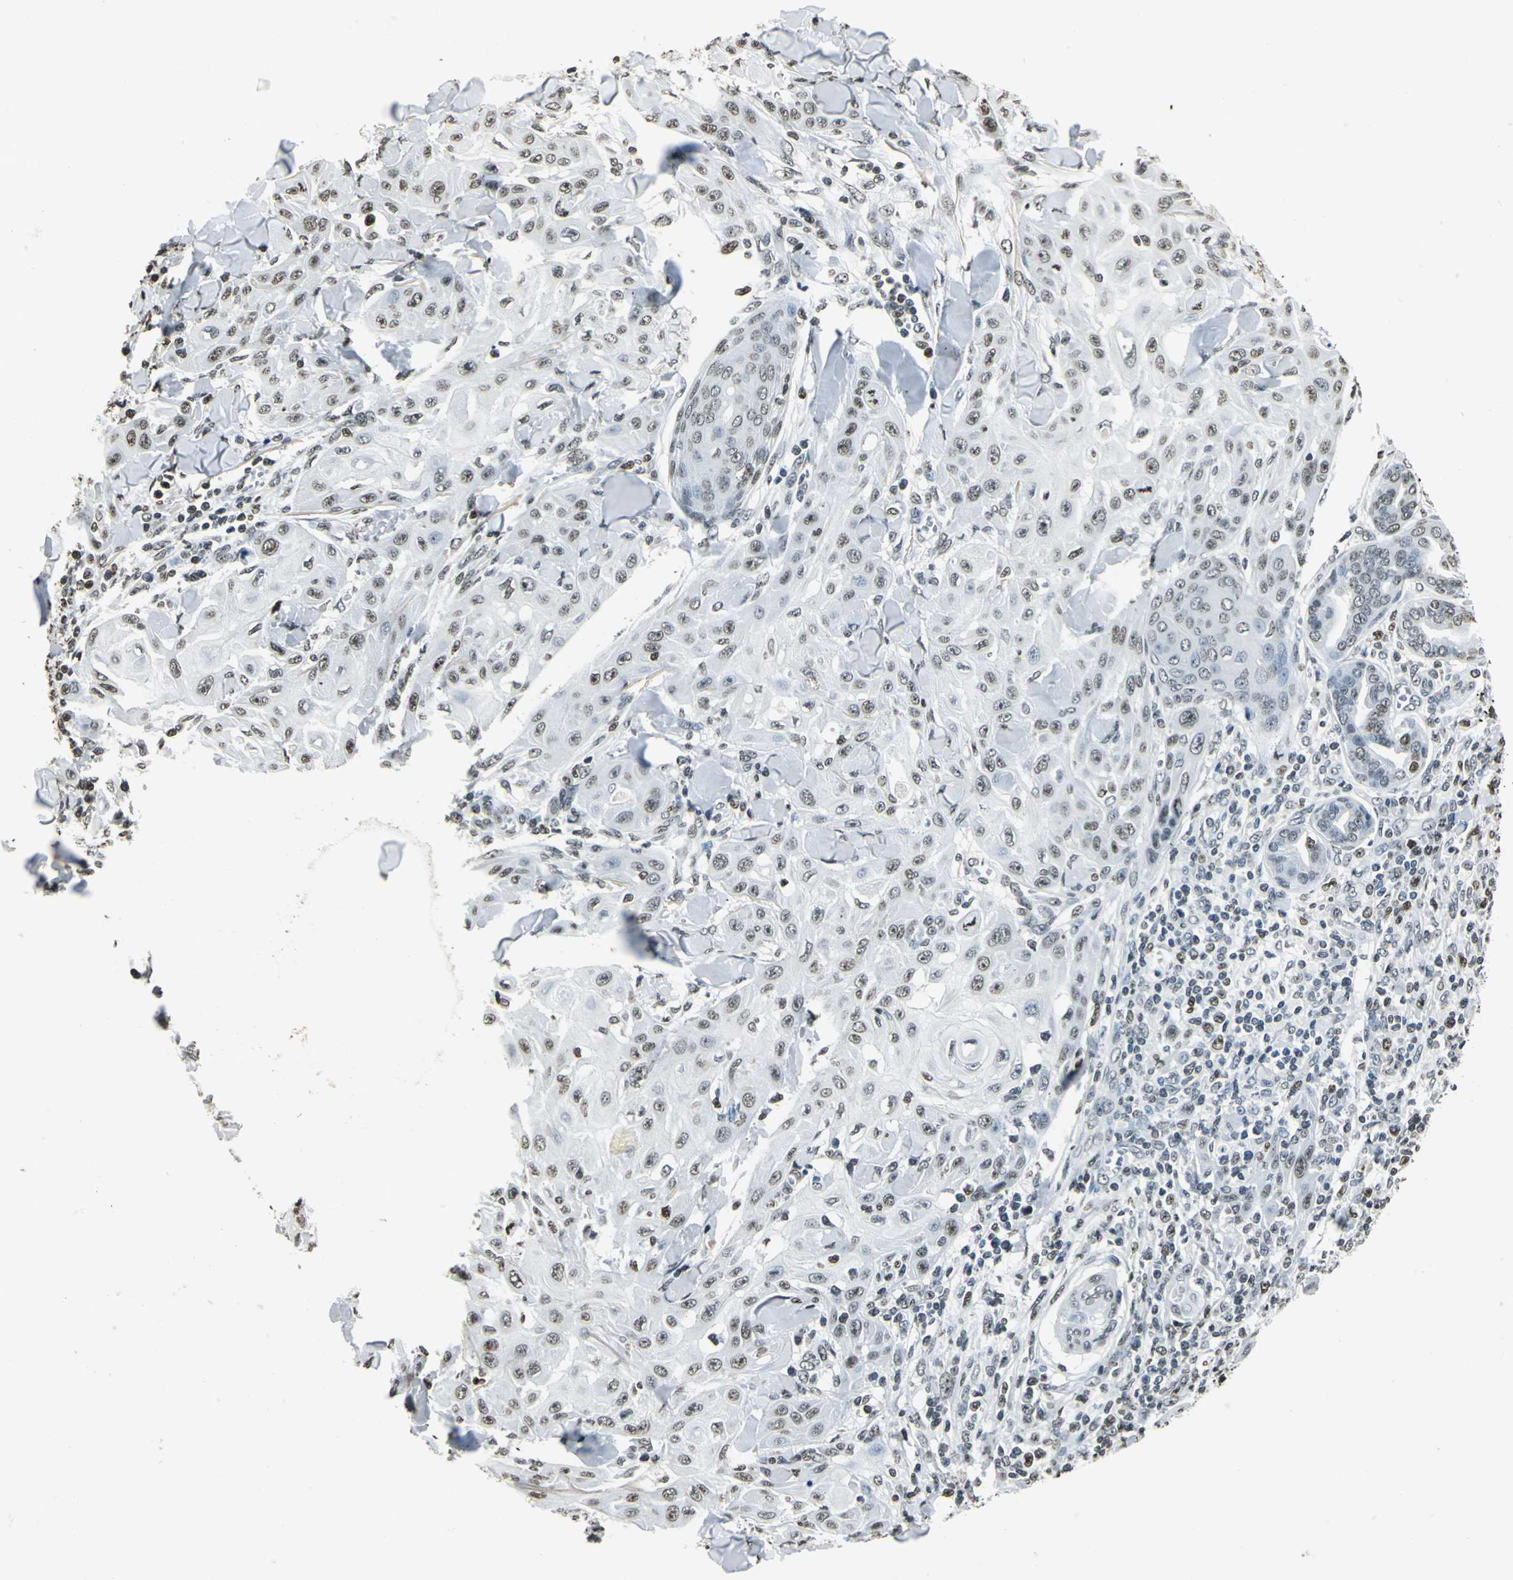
{"staining": {"intensity": "moderate", "quantity": ">75%", "location": "nuclear"}, "tissue": "skin cancer", "cell_type": "Tumor cells", "image_type": "cancer", "snomed": [{"axis": "morphology", "description": "Squamous cell carcinoma, NOS"}, {"axis": "topography", "description": "Skin"}], "caption": "High-power microscopy captured an immunohistochemistry image of skin squamous cell carcinoma, revealing moderate nuclear staining in about >75% of tumor cells. The staining was performed using DAB (3,3'-diaminobenzidine) to visualize the protein expression in brown, while the nuclei were stained in blue with hematoxylin (Magnification: 20x).", "gene": "MCM4", "patient": {"sex": "male", "age": 24}}